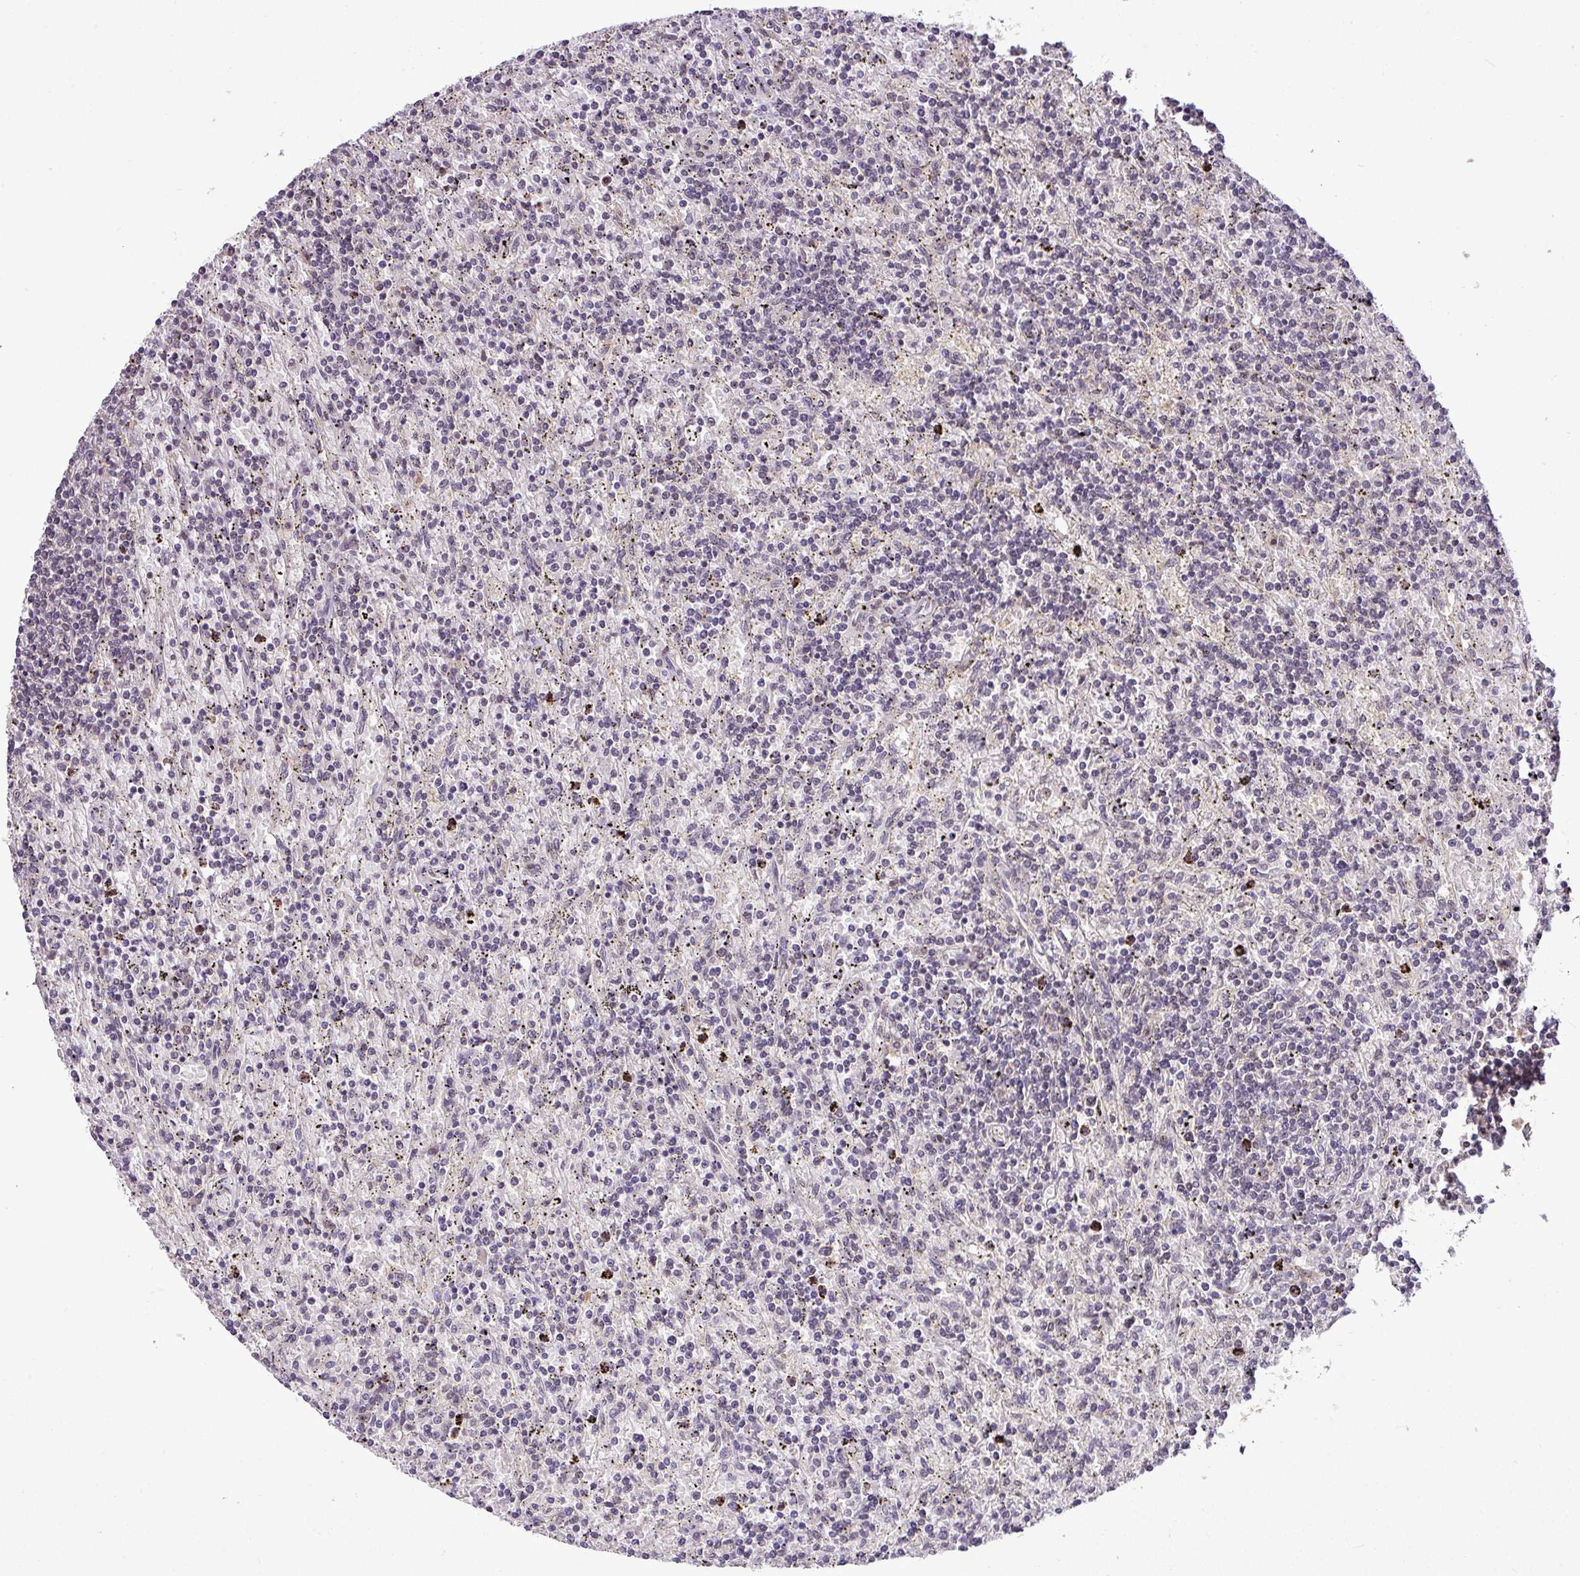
{"staining": {"intensity": "negative", "quantity": "none", "location": "none"}, "tissue": "lymphoma", "cell_type": "Tumor cells", "image_type": "cancer", "snomed": [{"axis": "morphology", "description": "Malignant lymphoma, non-Hodgkin's type, Low grade"}, {"axis": "topography", "description": "Spleen"}], "caption": "A micrograph of human low-grade malignant lymphoma, non-Hodgkin's type is negative for staining in tumor cells. (DAB (3,3'-diaminobenzidine) immunohistochemistry visualized using brightfield microscopy, high magnification).", "gene": "MFHAS1", "patient": {"sex": "male", "age": 76}}